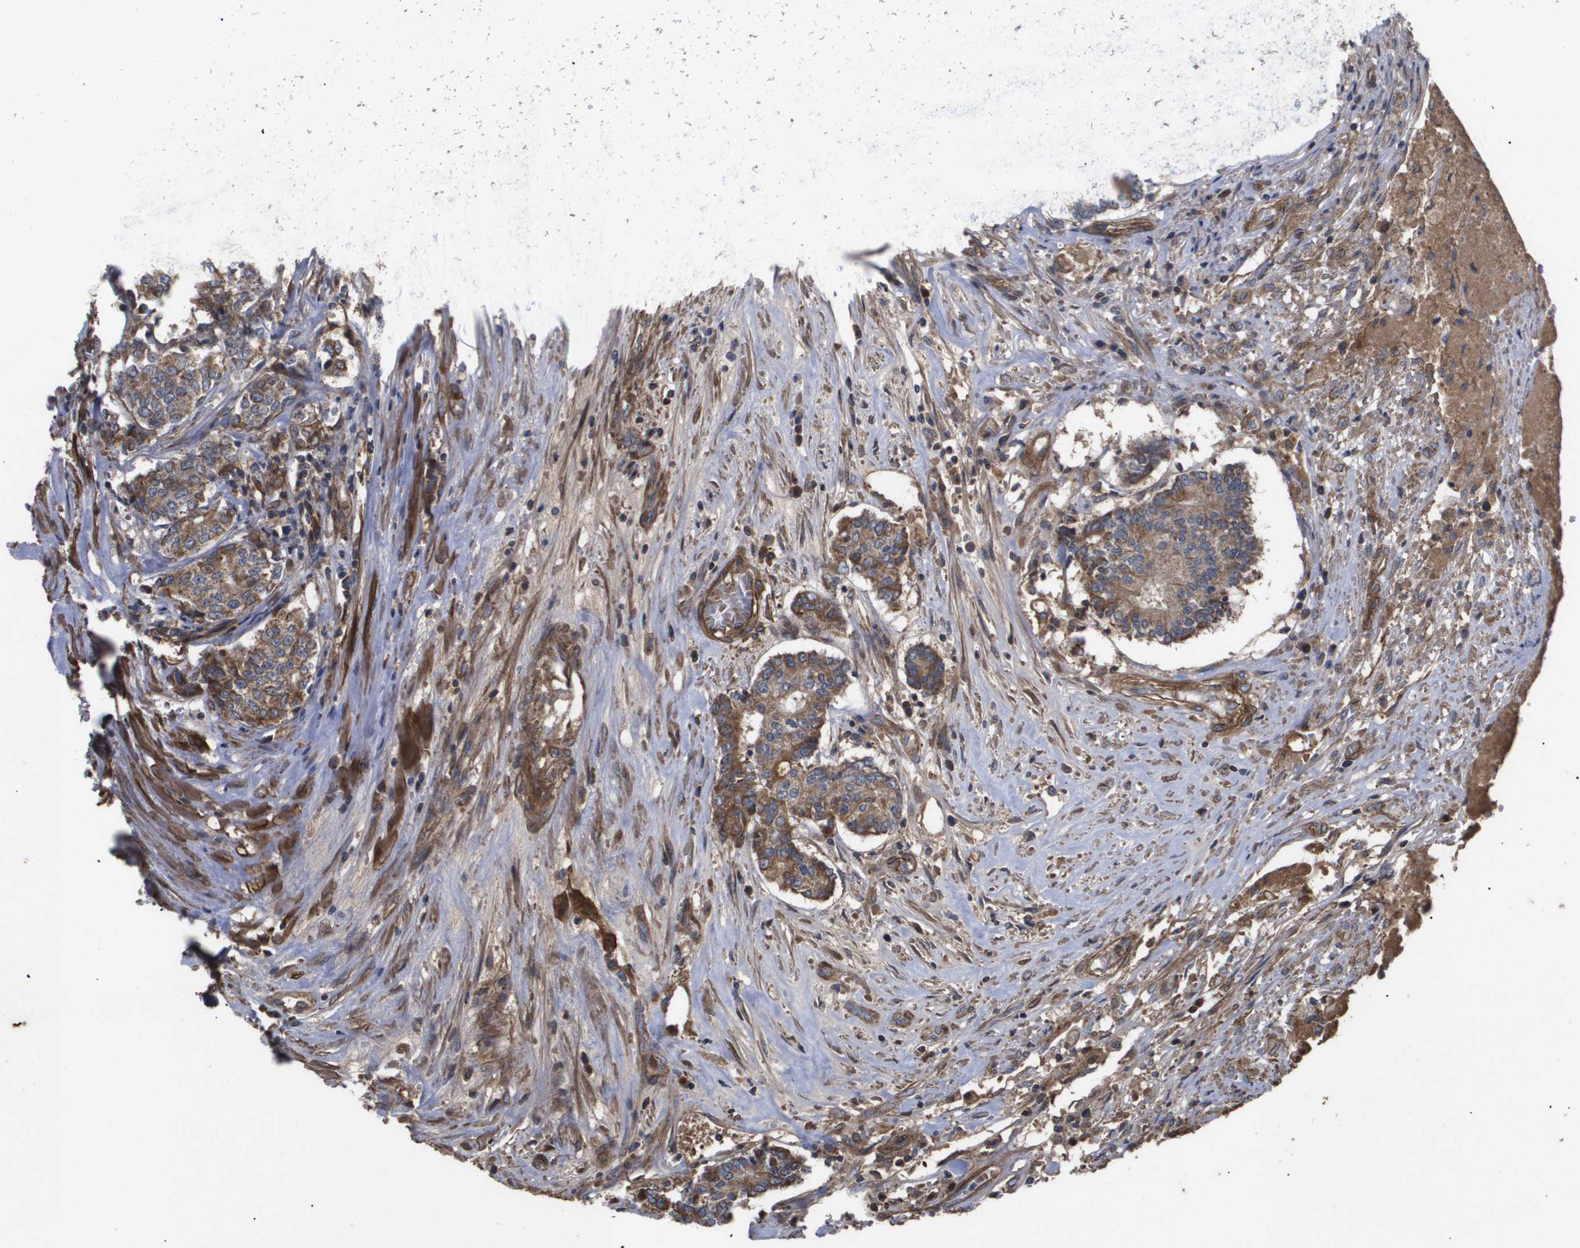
{"staining": {"intensity": "moderate", "quantity": ">75%", "location": "cytoplasmic/membranous"}, "tissue": "prostate cancer", "cell_type": "Tumor cells", "image_type": "cancer", "snomed": [{"axis": "morphology", "description": "Normal tissue, NOS"}, {"axis": "morphology", "description": "Adenocarcinoma, High grade"}, {"axis": "topography", "description": "Prostate"}, {"axis": "topography", "description": "Seminal veicle"}], "caption": "Immunohistochemical staining of human high-grade adenocarcinoma (prostate) shows medium levels of moderate cytoplasmic/membranous staining in about >75% of tumor cells. The staining was performed using DAB to visualize the protein expression in brown, while the nuclei were stained in blue with hematoxylin (Magnification: 20x).", "gene": "TNS1", "patient": {"sex": "male", "age": 55}}